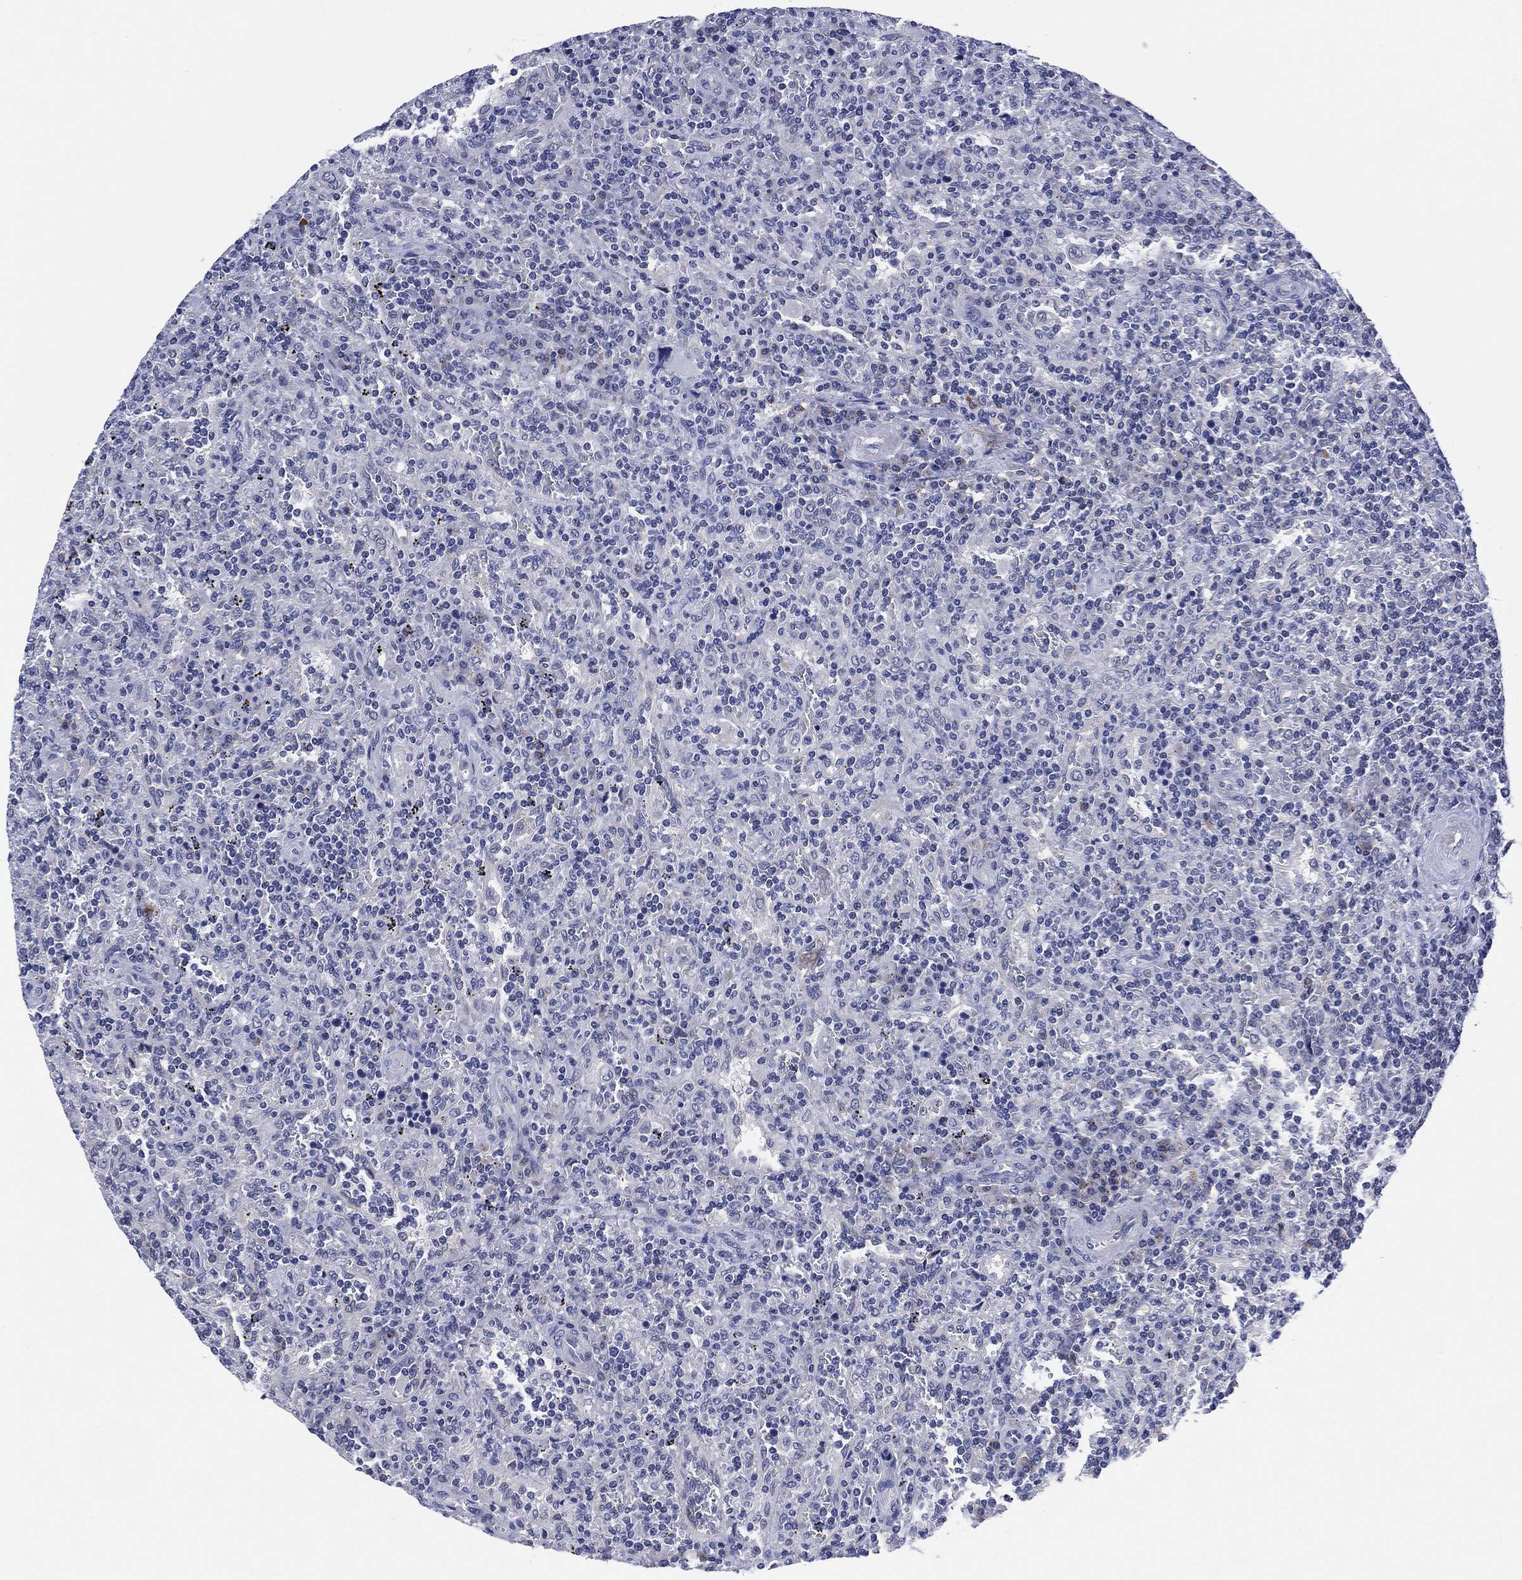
{"staining": {"intensity": "negative", "quantity": "none", "location": "none"}, "tissue": "lymphoma", "cell_type": "Tumor cells", "image_type": "cancer", "snomed": [{"axis": "morphology", "description": "Malignant lymphoma, non-Hodgkin's type, Low grade"}, {"axis": "topography", "description": "Spleen"}], "caption": "Protein analysis of lymphoma reveals no significant positivity in tumor cells.", "gene": "CLIP3", "patient": {"sex": "male", "age": 62}}